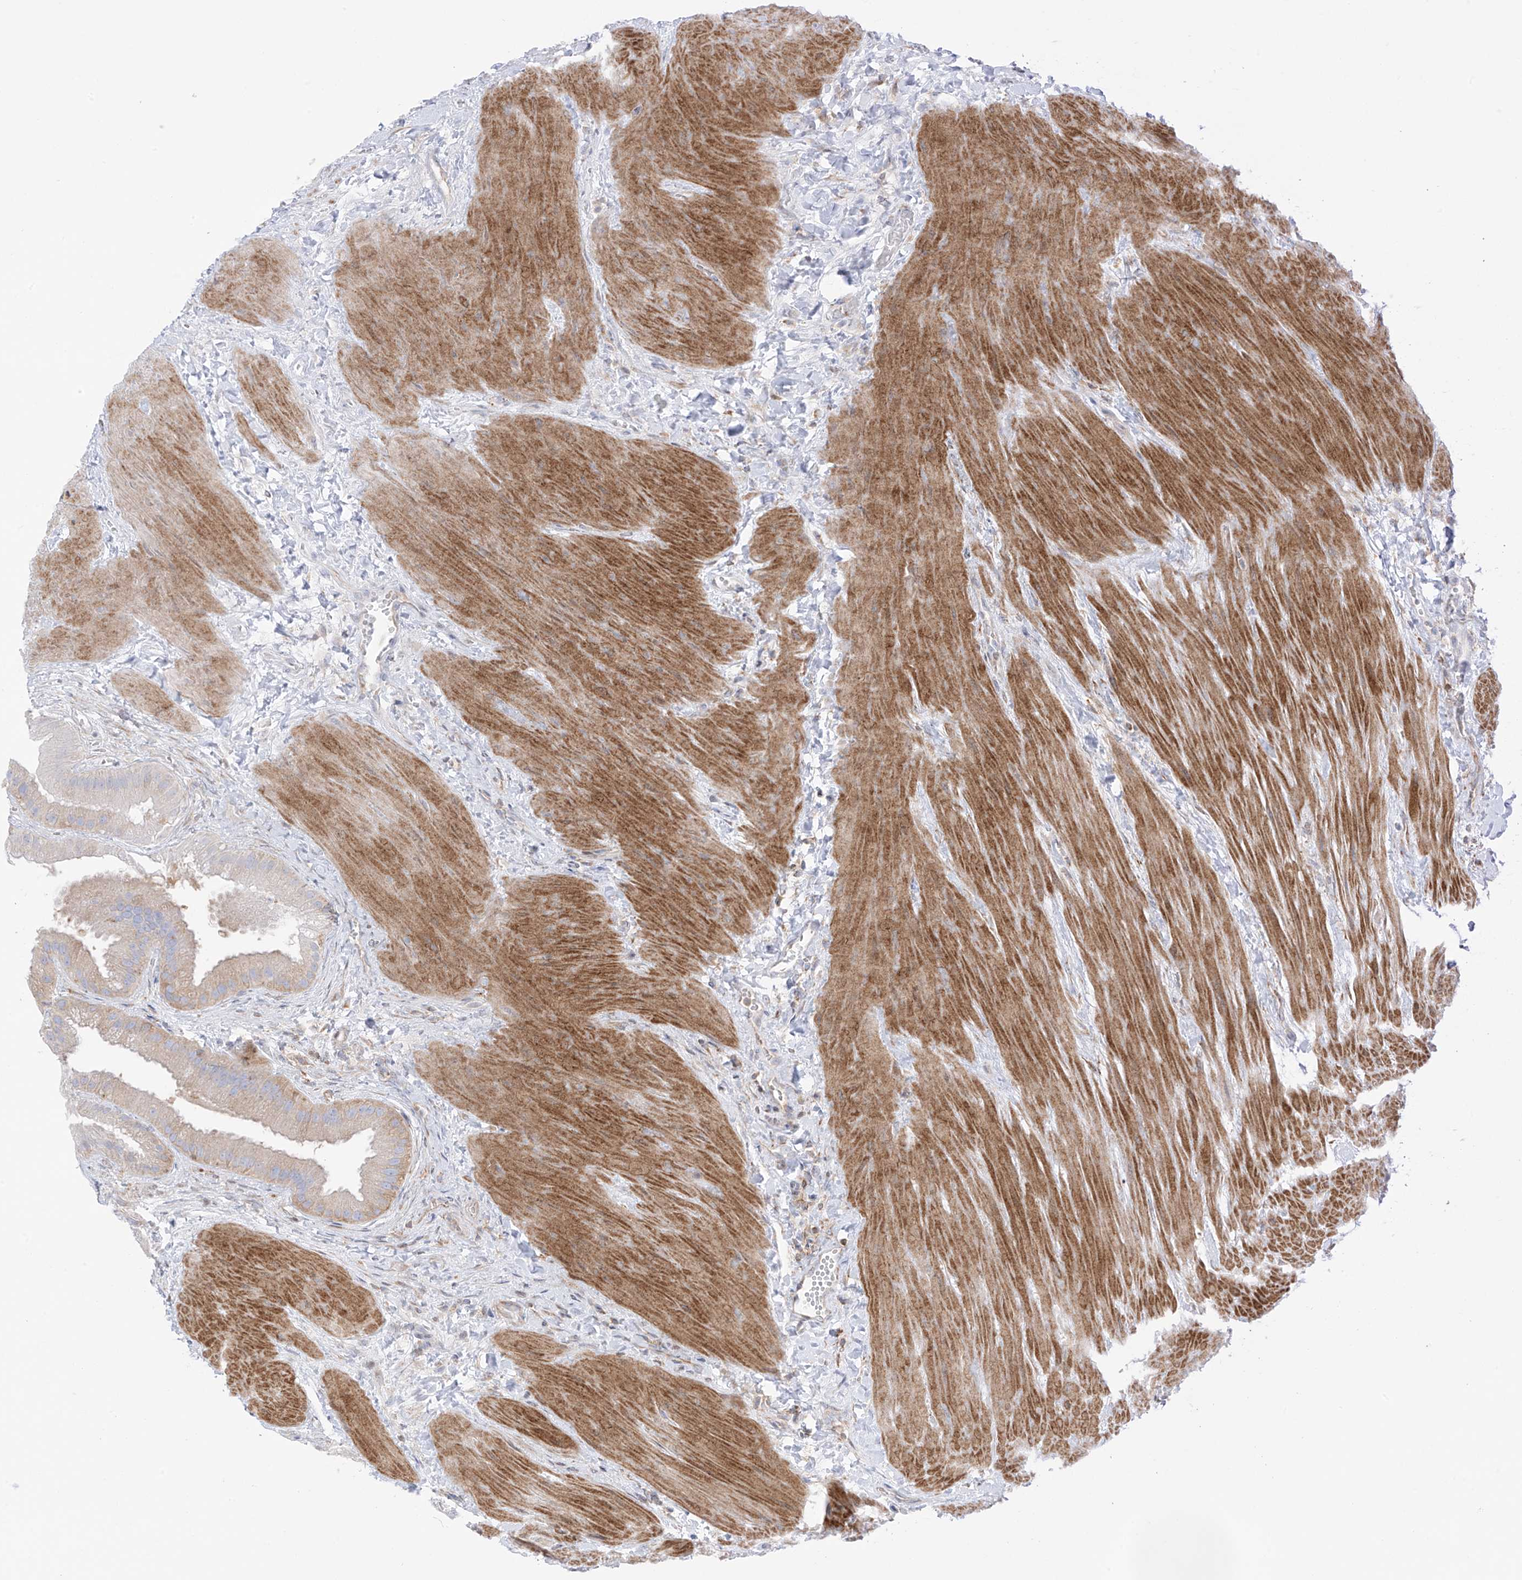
{"staining": {"intensity": "moderate", "quantity": "<25%", "location": "cytoplasmic/membranous"}, "tissue": "gallbladder", "cell_type": "Glandular cells", "image_type": "normal", "snomed": [{"axis": "morphology", "description": "Normal tissue, NOS"}, {"axis": "topography", "description": "Gallbladder"}], "caption": "This photomicrograph exhibits immunohistochemistry (IHC) staining of benign human gallbladder, with low moderate cytoplasmic/membranous positivity in about <25% of glandular cells.", "gene": "XKR3", "patient": {"sex": "male", "age": 55}}